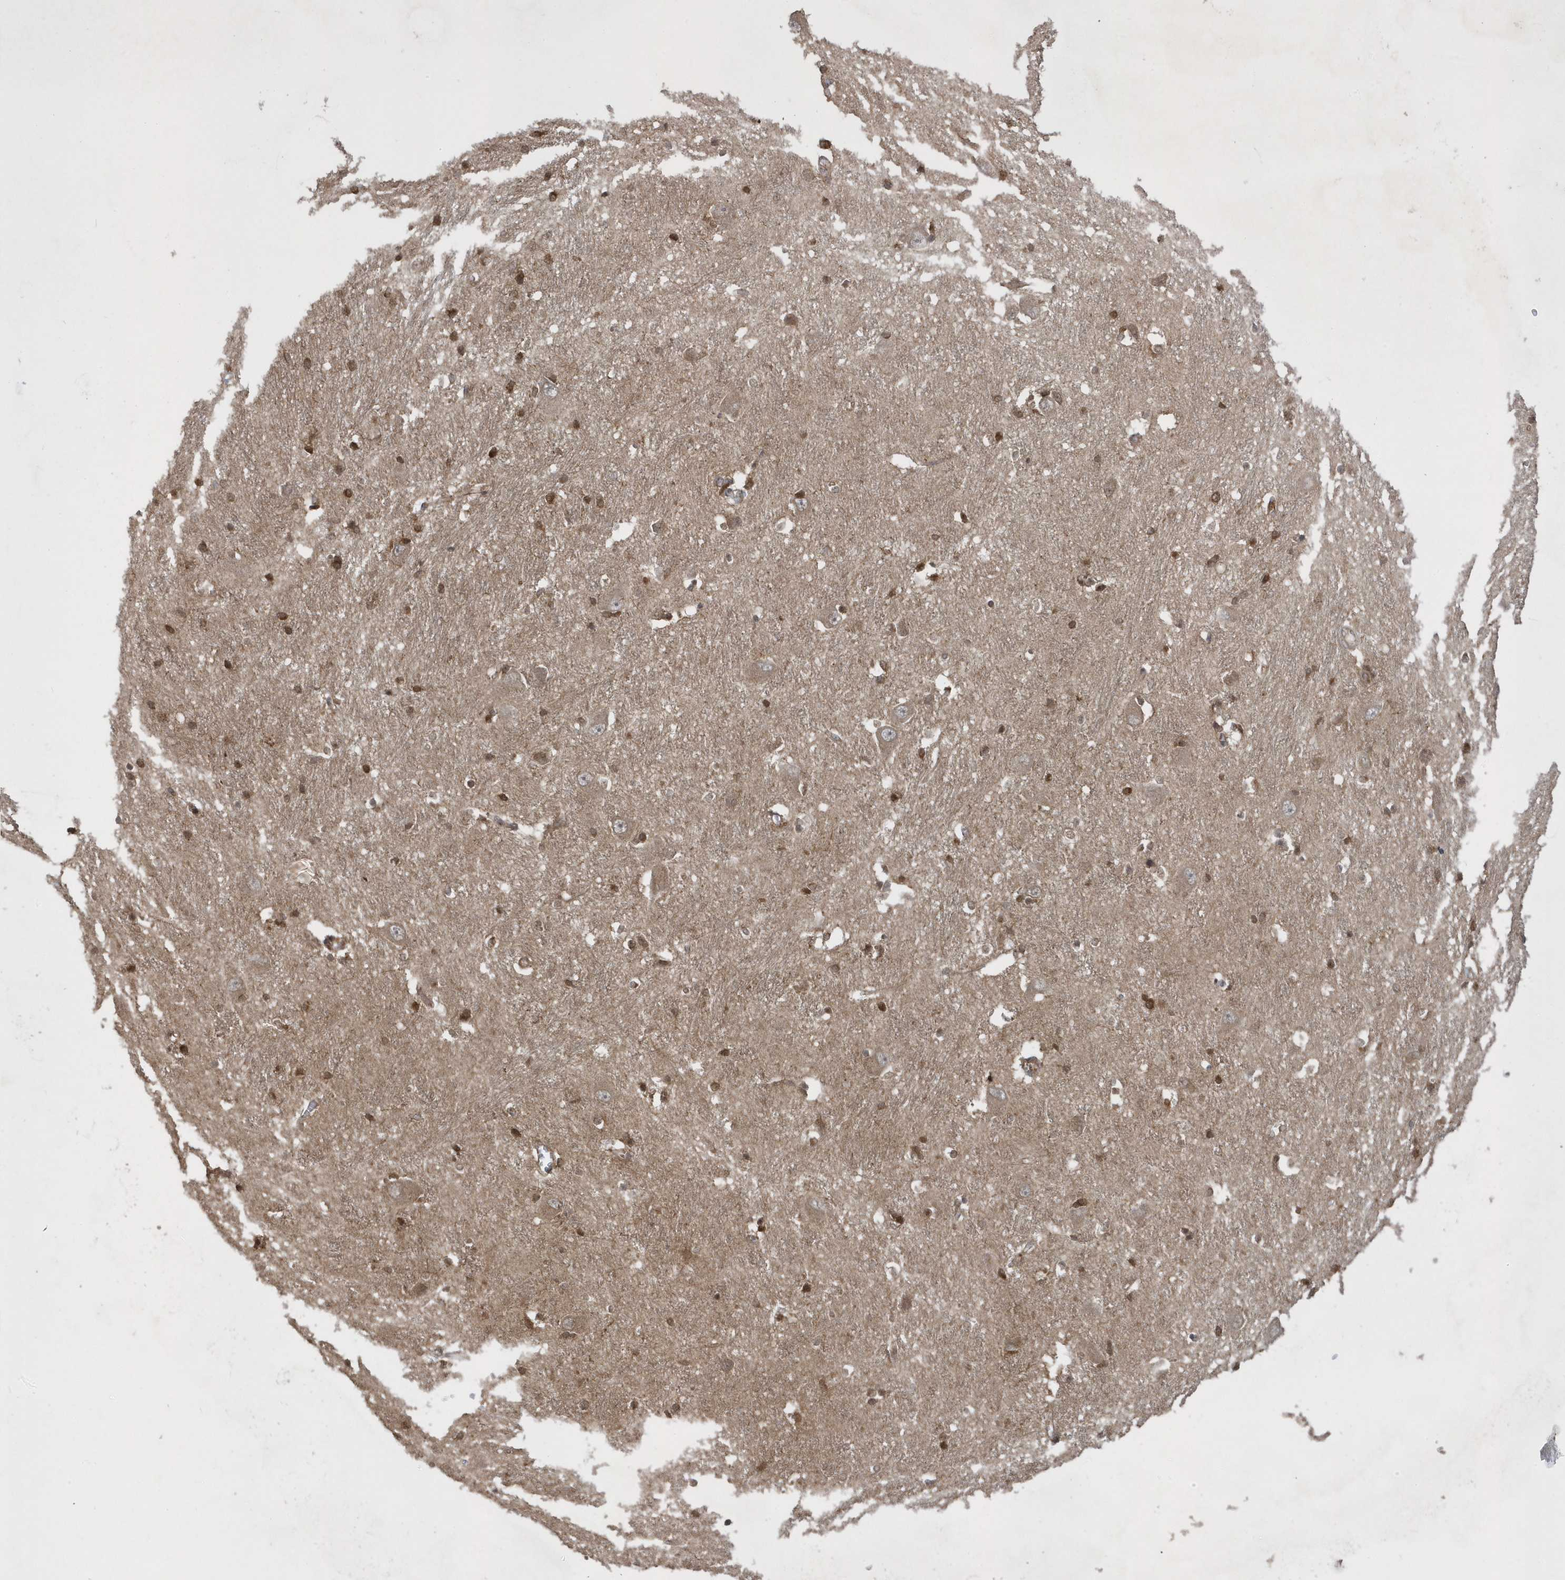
{"staining": {"intensity": "moderate", "quantity": ">75%", "location": "cytoplasmic/membranous"}, "tissue": "caudate", "cell_type": "Glial cells", "image_type": "normal", "snomed": [{"axis": "morphology", "description": "Normal tissue, NOS"}, {"axis": "topography", "description": "Lateral ventricle wall"}], "caption": "Immunohistochemical staining of unremarkable human caudate displays moderate cytoplasmic/membranous protein positivity in approximately >75% of glial cells.", "gene": "STAMBP", "patient": {"sex": "male", "age": 37}}